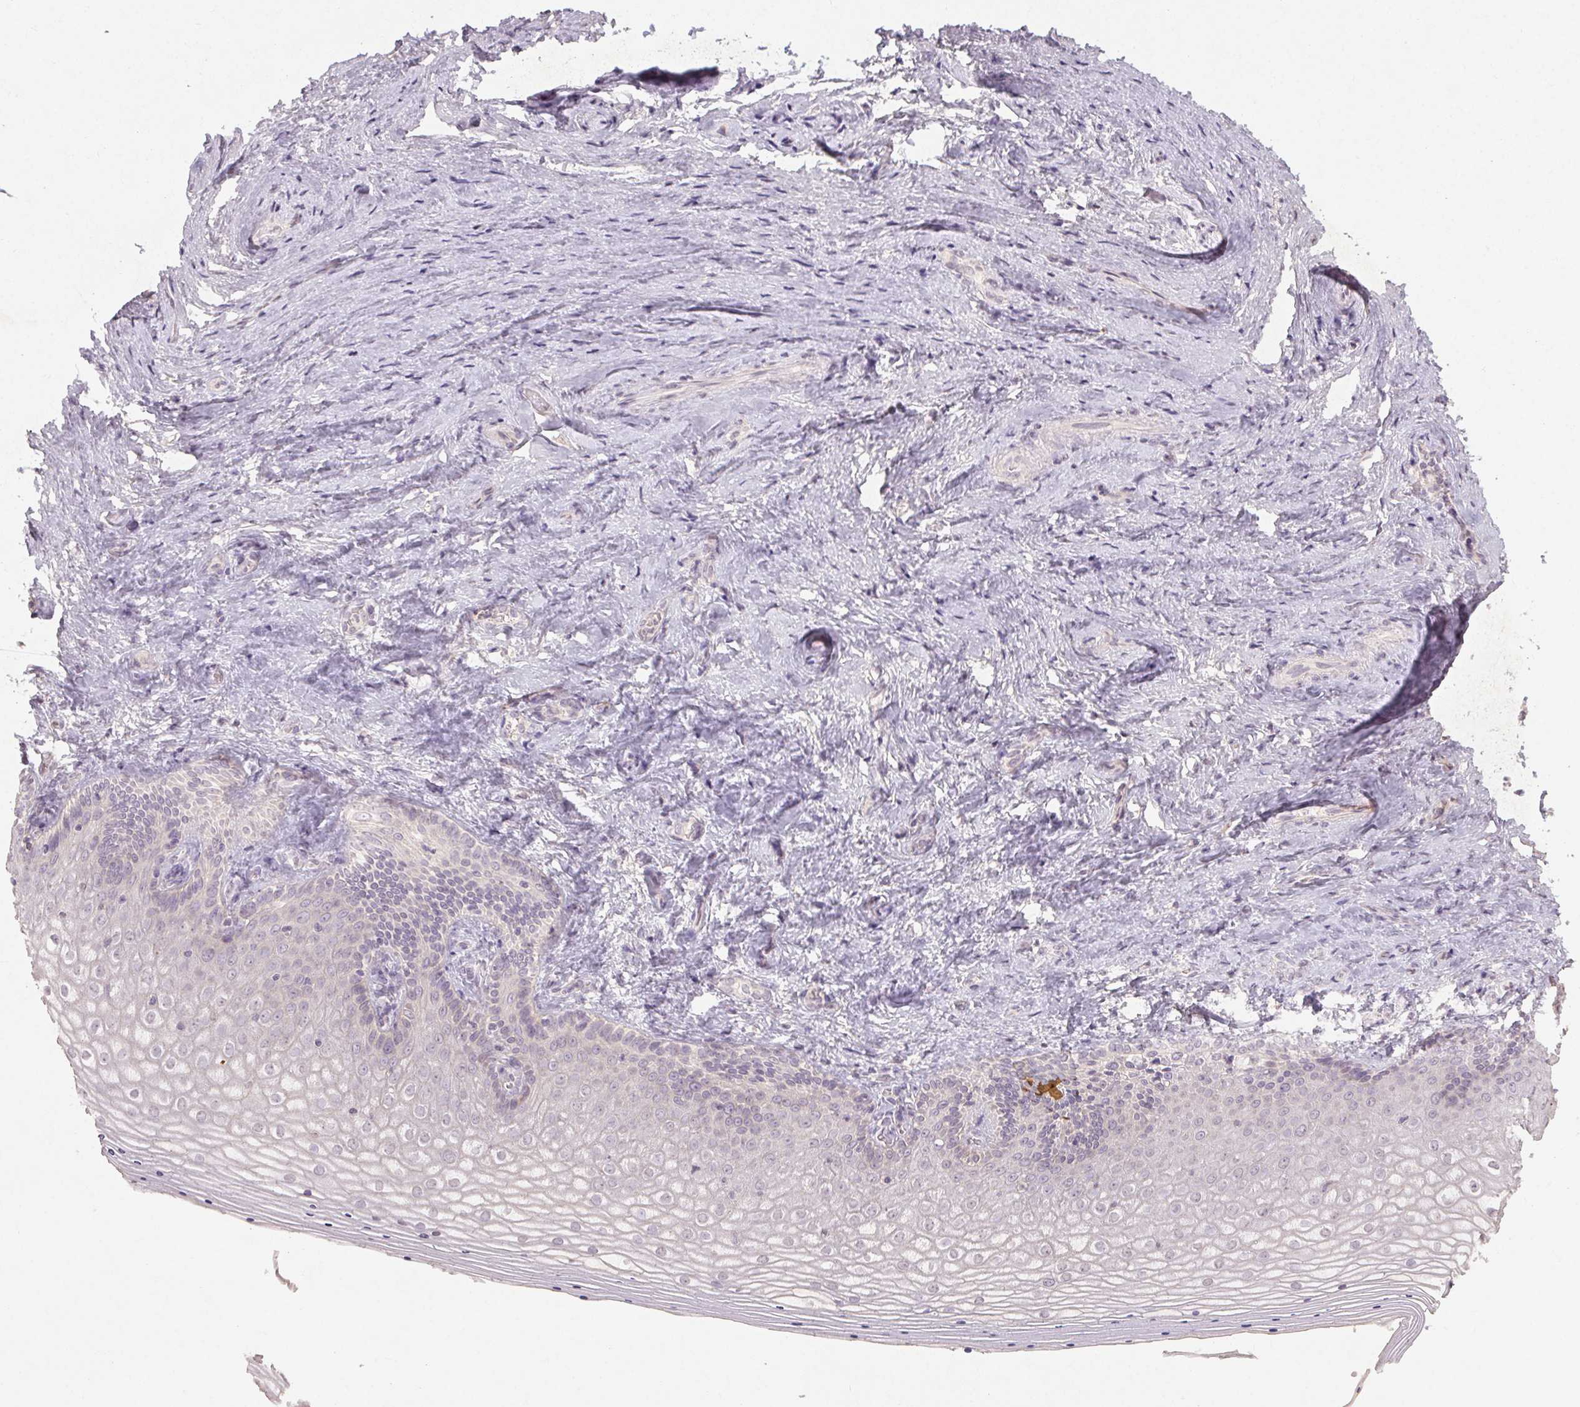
{"staining": {"intensity": "negative", "quantity": "none", "location": "none"}, "tissue": "vagina", "cell_type": "Squamous epithelial cells", "image_type": "normal", "snomed": [{"axis": "morphology", "description": "Normal tissue, NOS"}, {"axis": "topography", "description": "Vagina"}], "caption": "Immunohistochemical staining of benign human vagina reveals no significant staining in squamous epithelial cells.", "gene": "ENSG00000255641", "patient": {"sex": "female", "age": 42}}